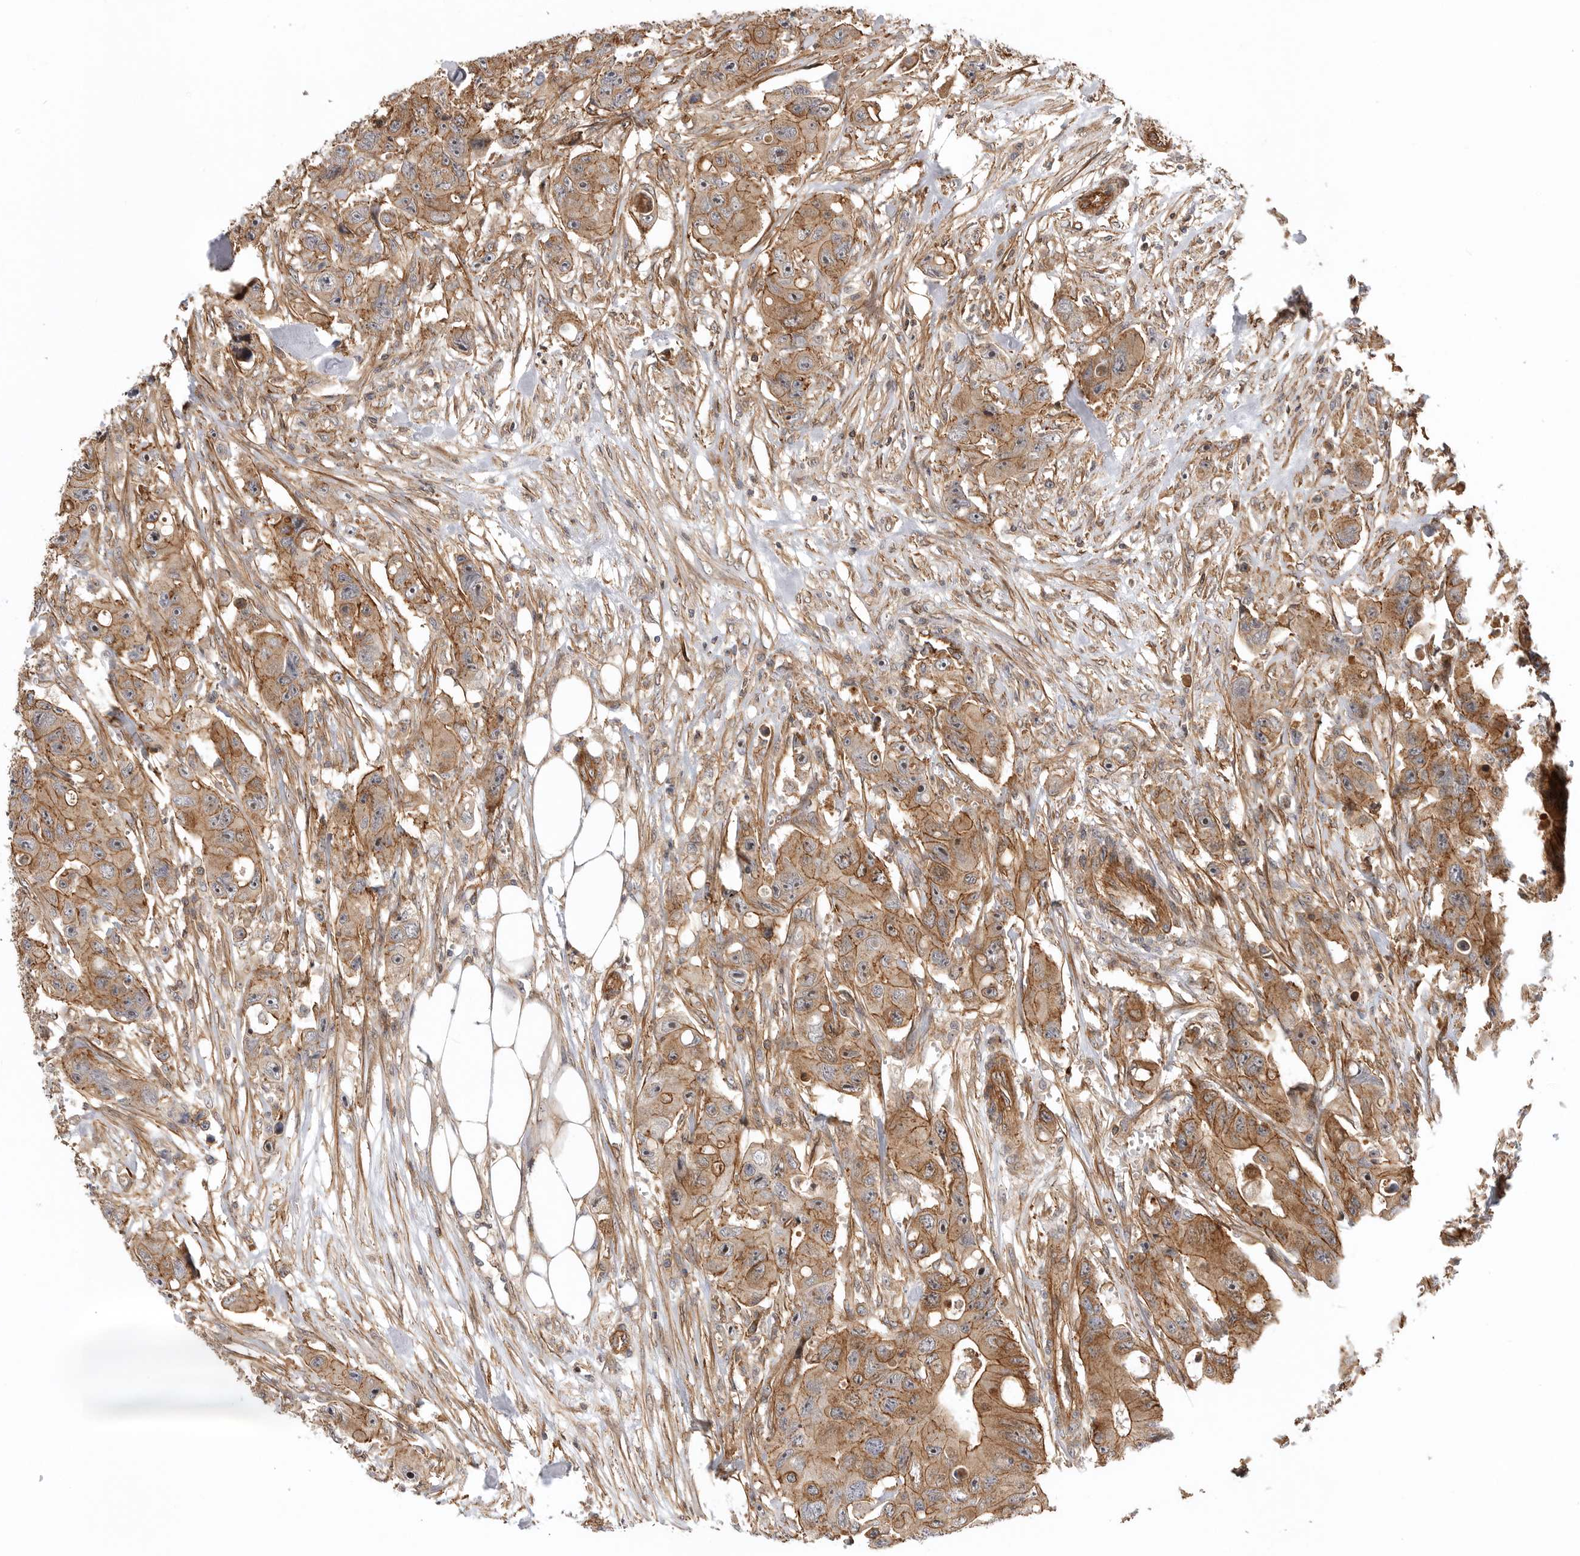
{"staining": {"intensity": "moderate", "quantity": ">75%", "location": "cytoplasmic/membranous"}, "tissue": "colorectal cancer", "cell_type": "Tumor cells", "image_type": "cancer", "snomed": [{"axis": "morphology", "description": "Adenocarcinoma, NOS"}, {"axis": "topography", "description": "Colon"}], "caption": "High-magnification brightfield microscopy of colorectal cancer stained with DAB (3,3'-diaminobenzidine) (brown) and counterstained with hematoxylin (blue). tumor cells exhibit moderate cytoplasmic/membranous positivity is present in approximately>75% of cells. (DAB (3,3'-diaminobenzidine) IHC with brightfield microscopy, high magnification).", "gene": "GPATCH2", "patient": {"sex": "female", "age": 46}}